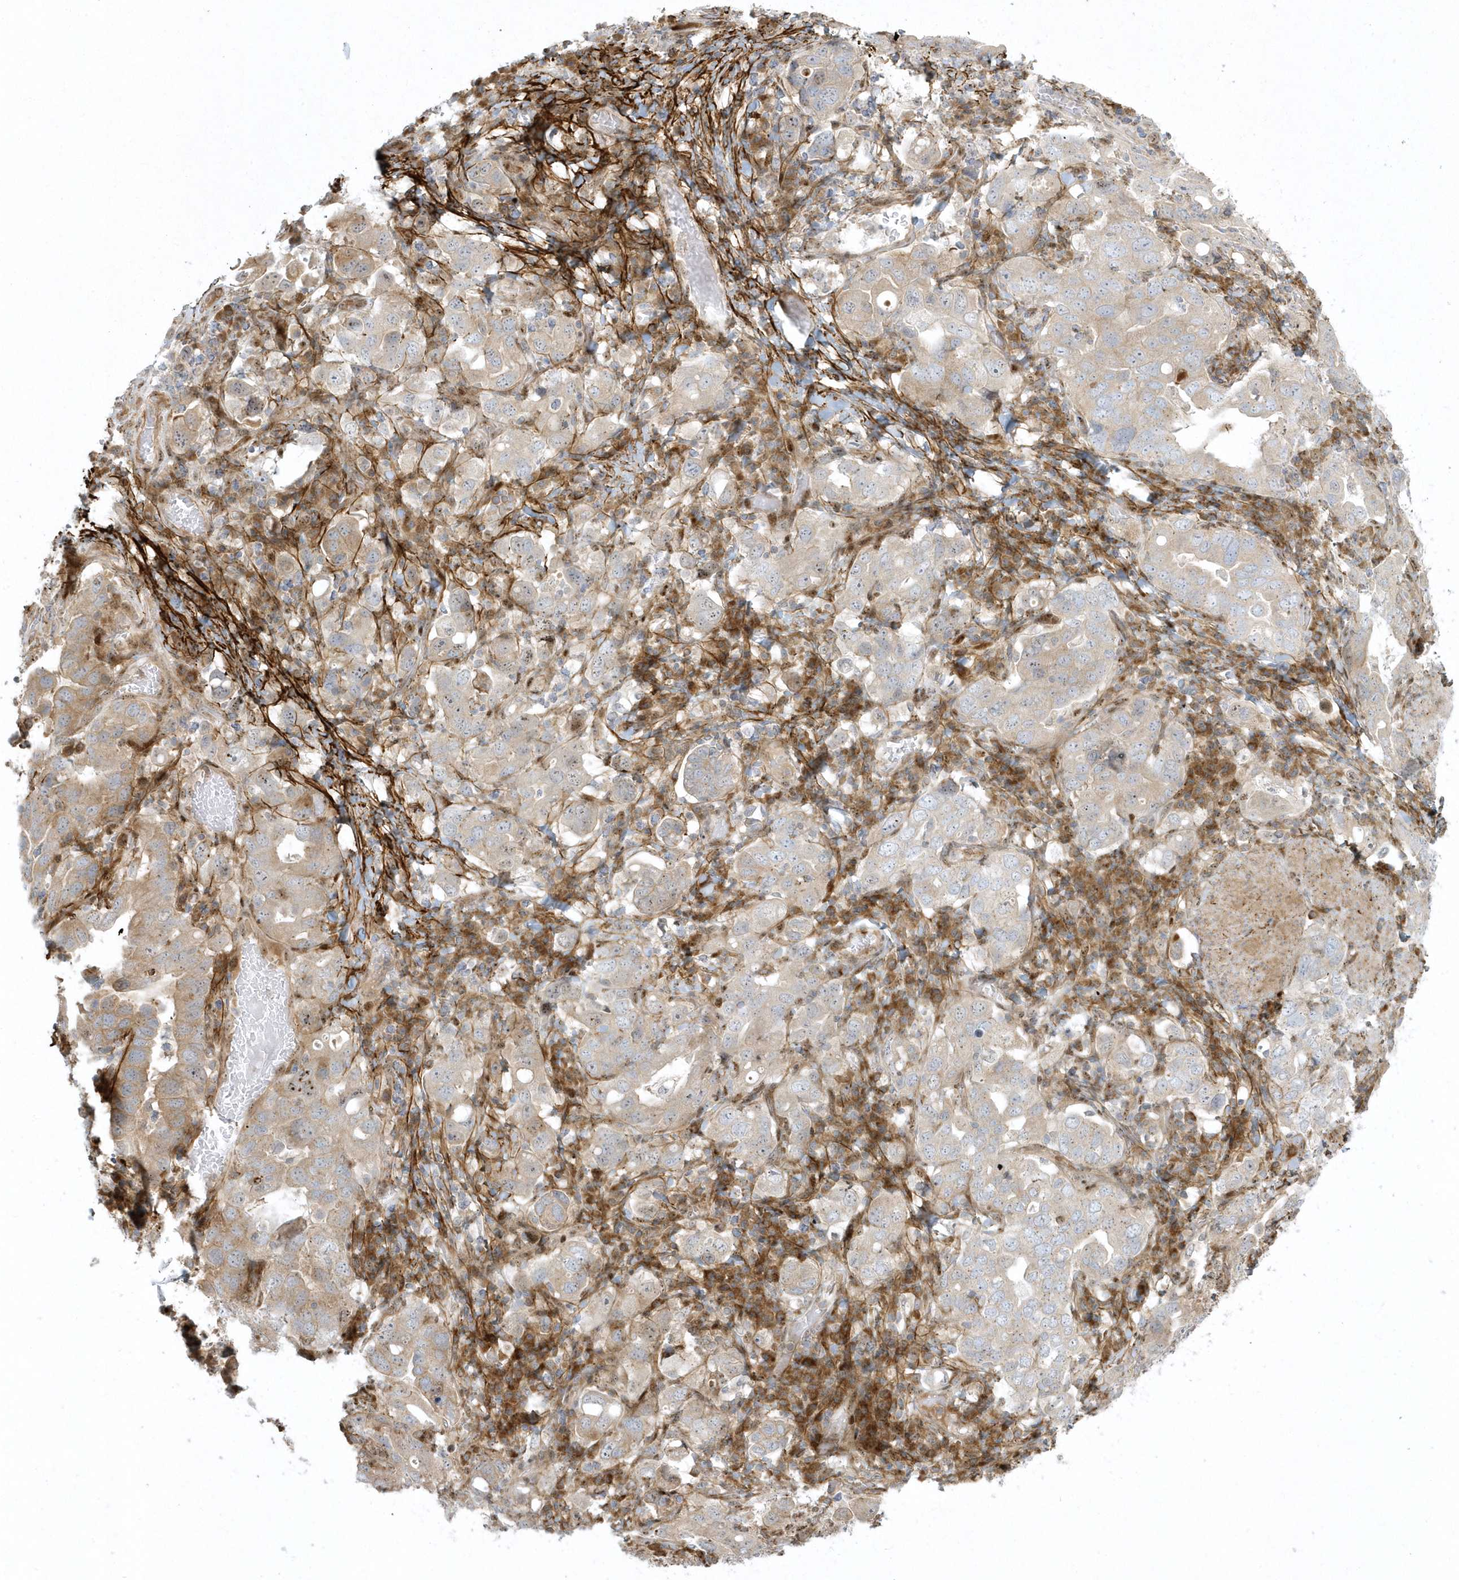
{"staining": {"intensity": "moderate", "quantity": "<25%", "location": "cytoplasmic/membranous"}, "tissue": "stomach cancer", "cell_type": "Tumor cells", "image_type": "cancer", "snomed": [{"axis": "morphology", "description": "Adenocarcinoma, NOS"}, {"axis": "topography", "description": "Stomach, upper"}], "caption": "This is an image of immunohistochemistry staining of adenocarcinoma (stomach), which shows moderate expression in the cytoplasmic/membranous of tumor cells.", "gene": "MASP2", "patient": {"sex": "male", "age": 62}}